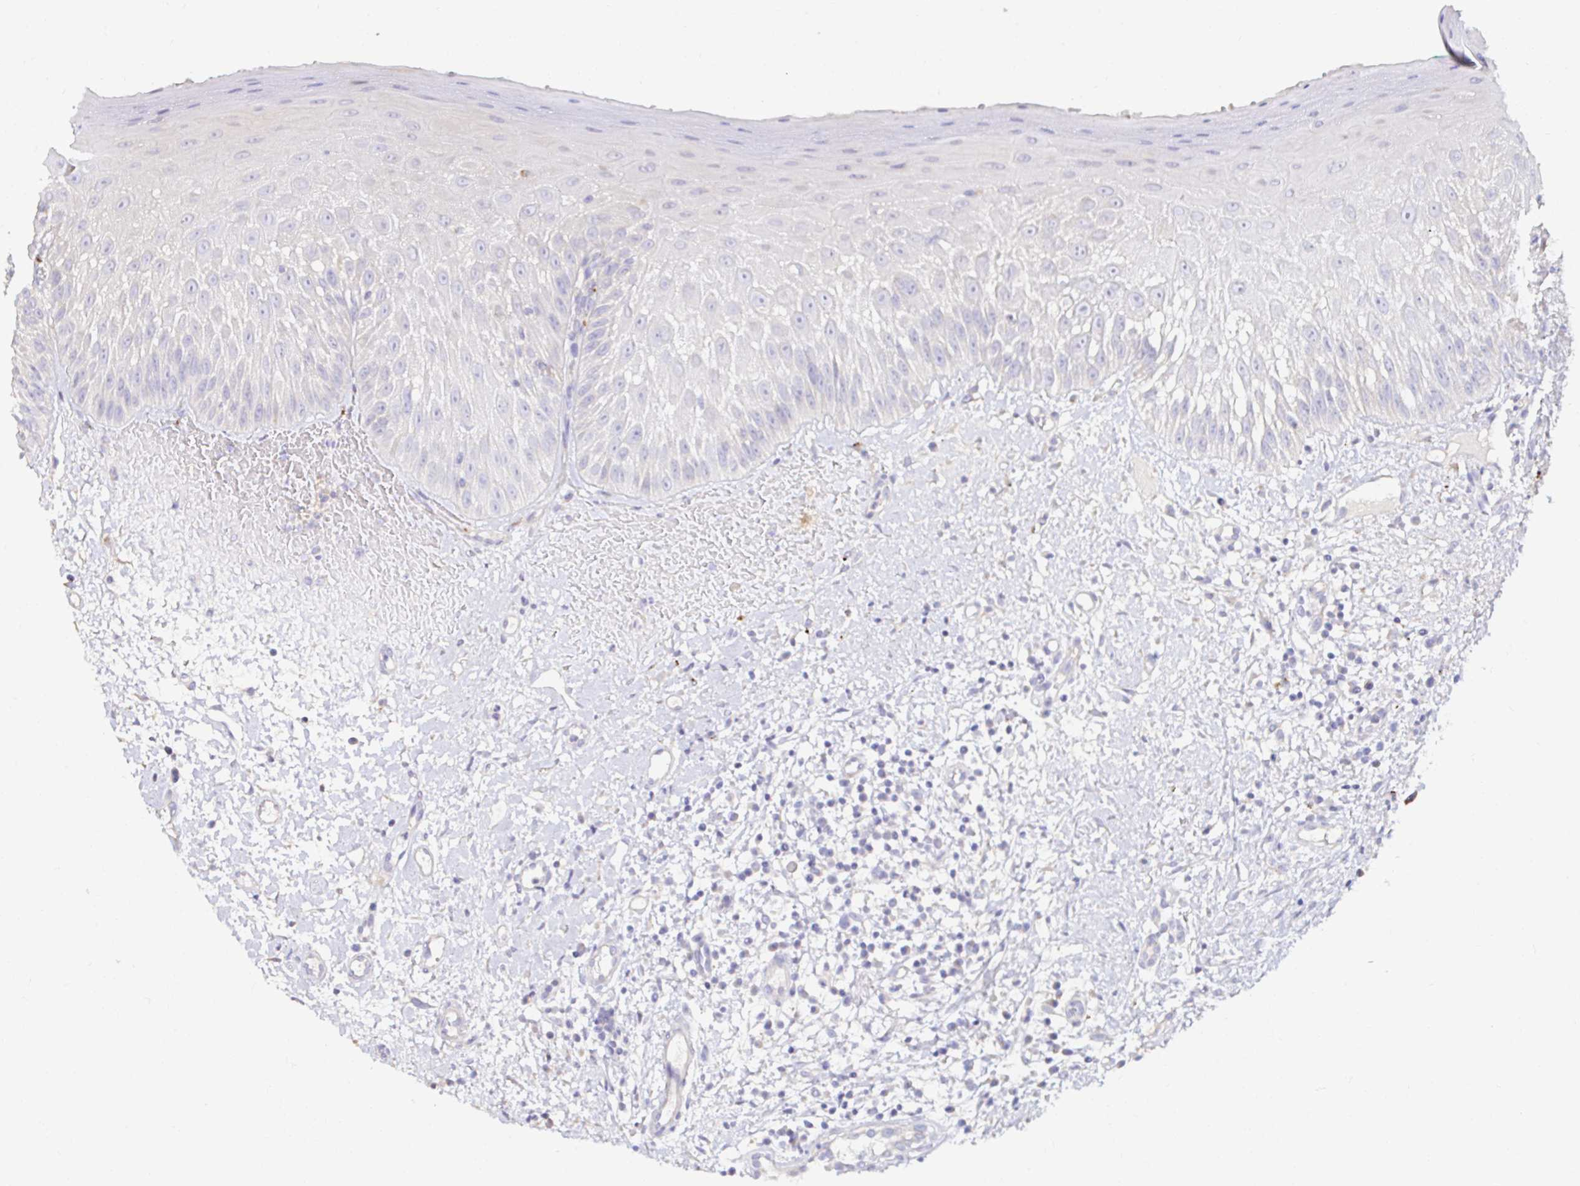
{"staining": {"intensity": "negative", "quantity": "none", "location": "none"}, "tissue": "oral mucosa", "cell_type": "Squamous epithelial cells", "image_type": "normal", "snomed": [{"axis": "morphology", "description": "Normal tissue, NOS"}, {"axis": "topography", "description": "Oral tissue"}, {"axis": "topography", "description": "Tounge, NOS"}], "caption": "Micrograph shows no significant protein staining in squamous epithelial cells of benign oral mucosa. (Brightfield microscopy of DAB (3,3'-diaminobenzidine) immunohistochemistry at high magnification).", "gene": "GALNS", "patient": {"sex": "male", "age": 83}}